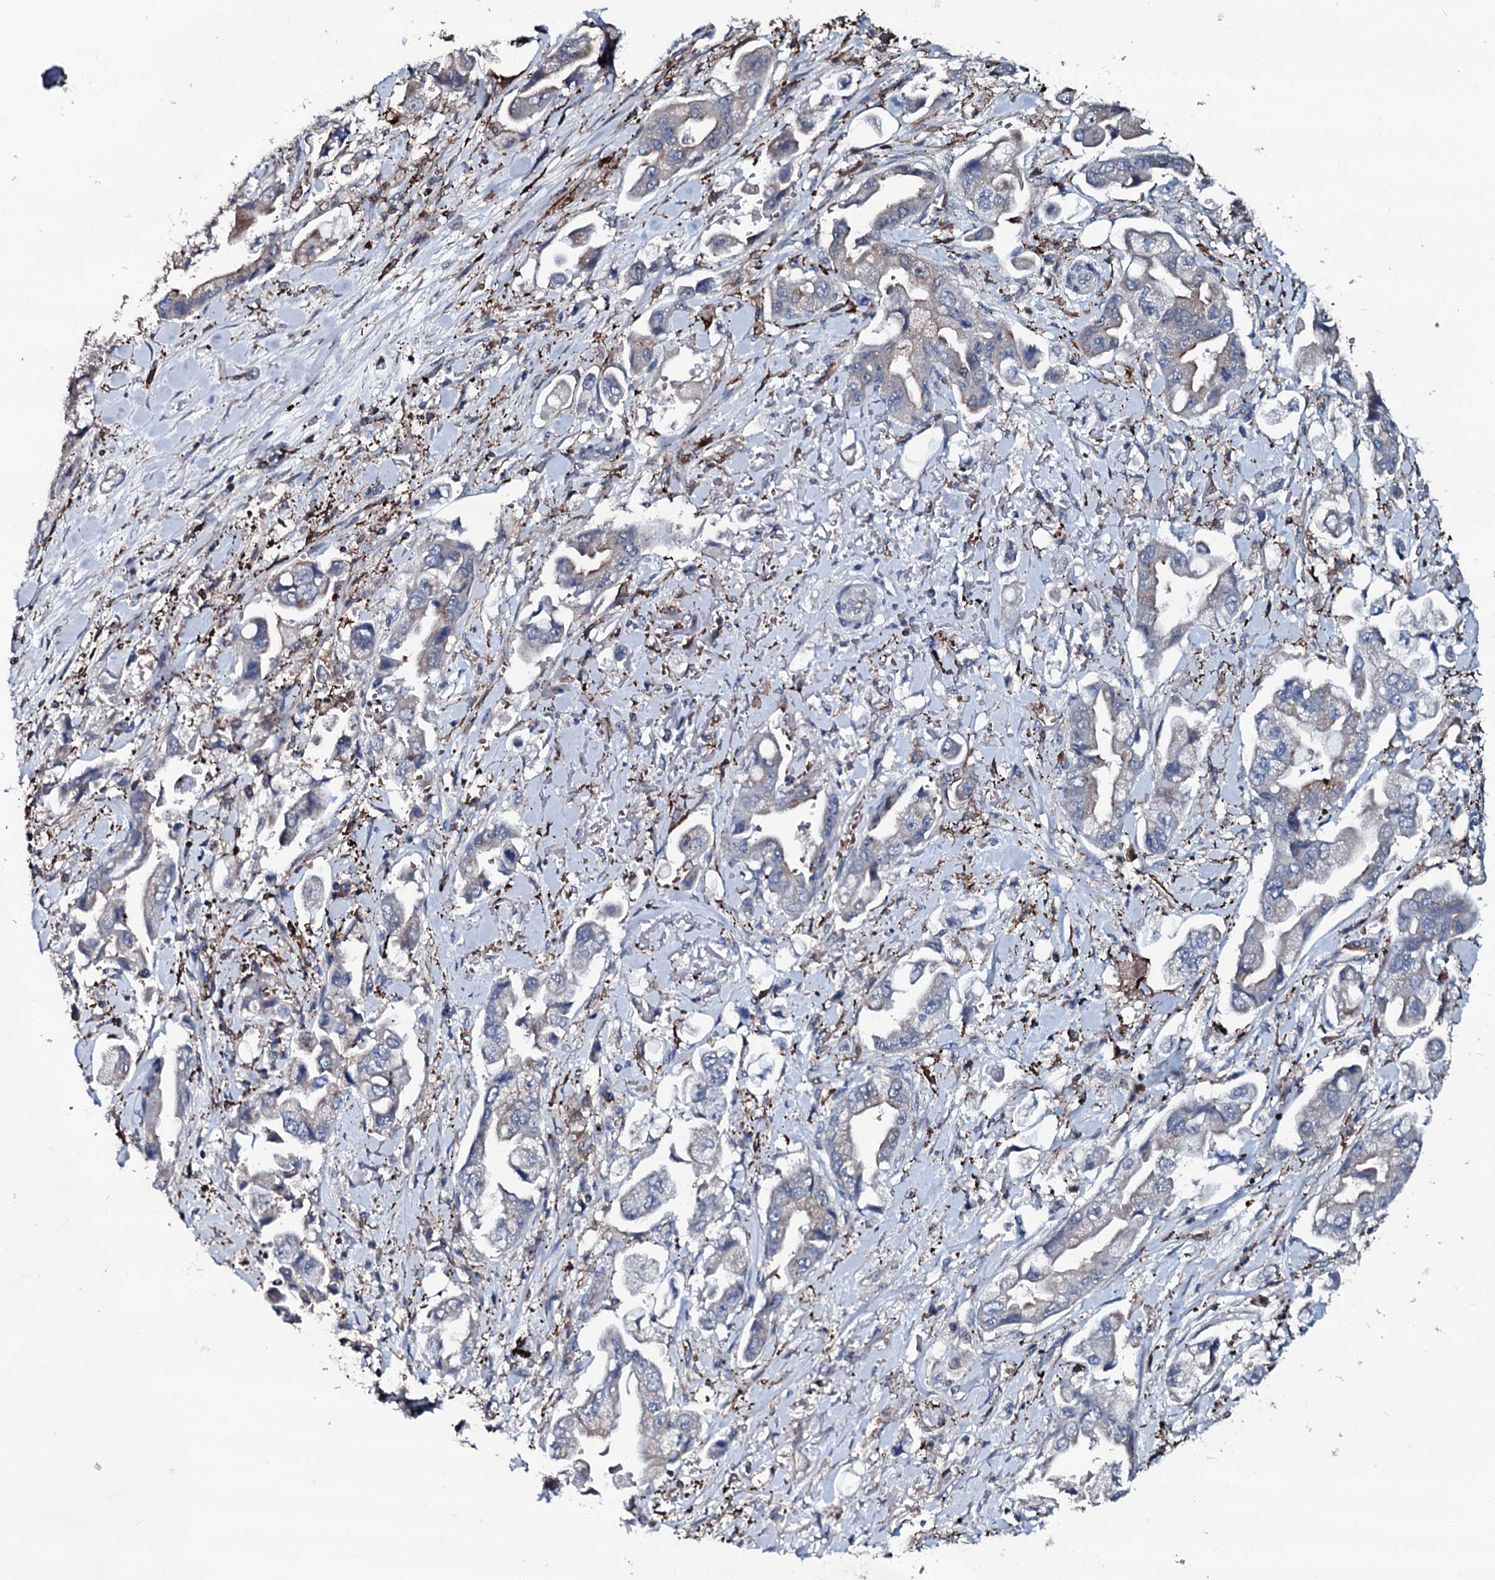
{"staining": {"intensity": "negative", "quantity": "none", "location": "none"}, "tissue": "stomach cancer", "cell_type": "Tumor cells", "image_type": "cancer", "snomed": [{"axis": "morphology", "description": "Adenocarcinoma, NOS"}, {"axis": "topography", "description": "Stomach"}], "caption": "Protein analysis of stomach cancer reveals no significant positivity in tumor cells.", "gene": "OGFOD2", "patient": {"sex": "male", "age": 62}}